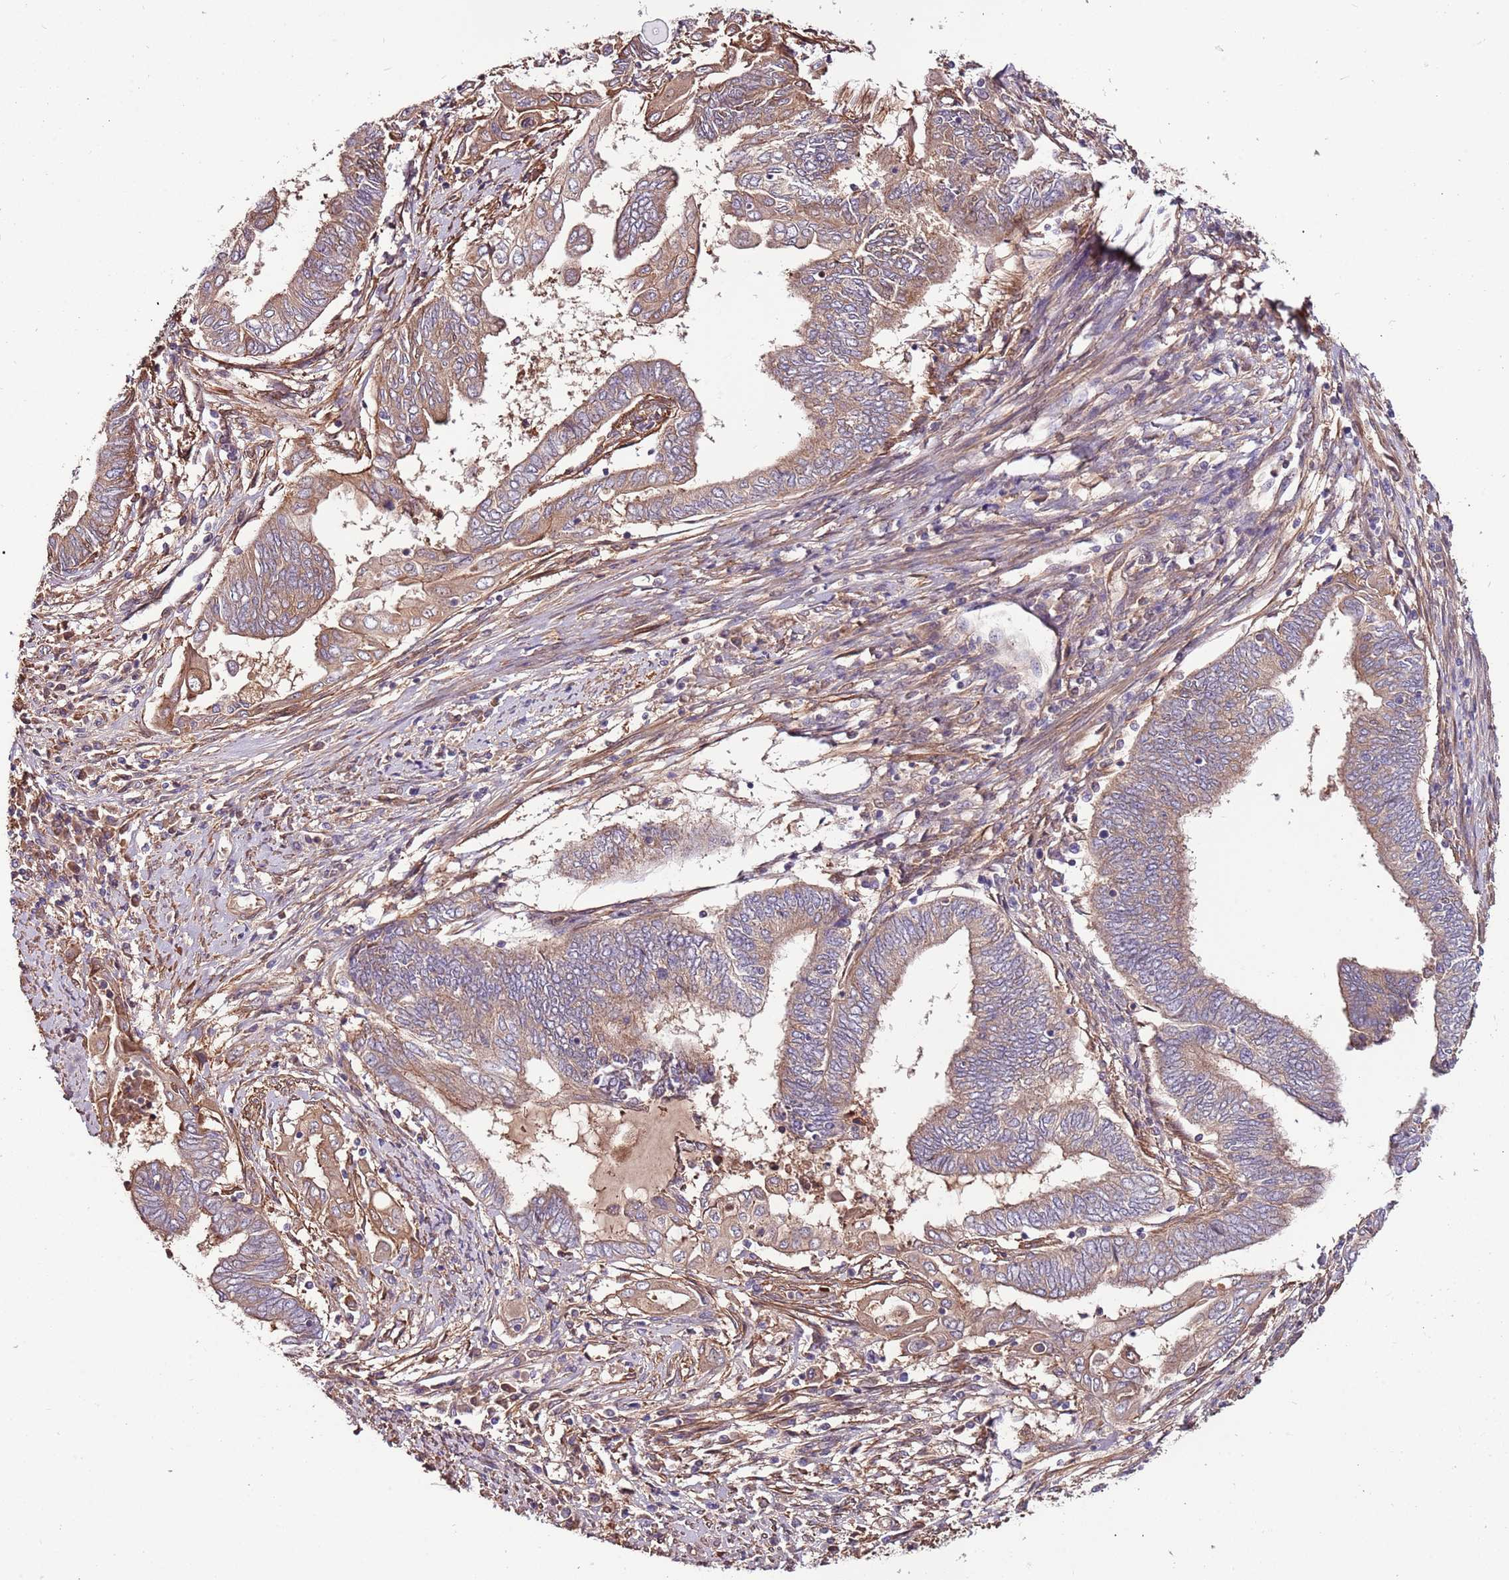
{"staining": {"intensity": "moderate", "quantity": "25%-75%", "location": "cytoplasmic/membranous"}, "tissue": "endometrial cancer", "cell_type": "Tumor cells", "image_type": "cancer", "snomed": [{"axis": "morphology", "description": "Adenocarcinoma, NOS"}, {"axis": "topography", "description": "Uterus"}, {"axis": "topography", "description": "Endometrium"}], "caption": "Immunohistochemistry (IHC) histopathology image of neoplastic tissue: endometrial cancer (adenocarcinoma) stained using immunohistochemistry (IHC) reveals medium levels of moderate protein expression localized specifically in the cytoplasmic/membranous of tumor cells, appearing as a cytoplasmic/membranous brown color.", "gene": "DENR", "patient": {"sex": "female", "age": 70}}